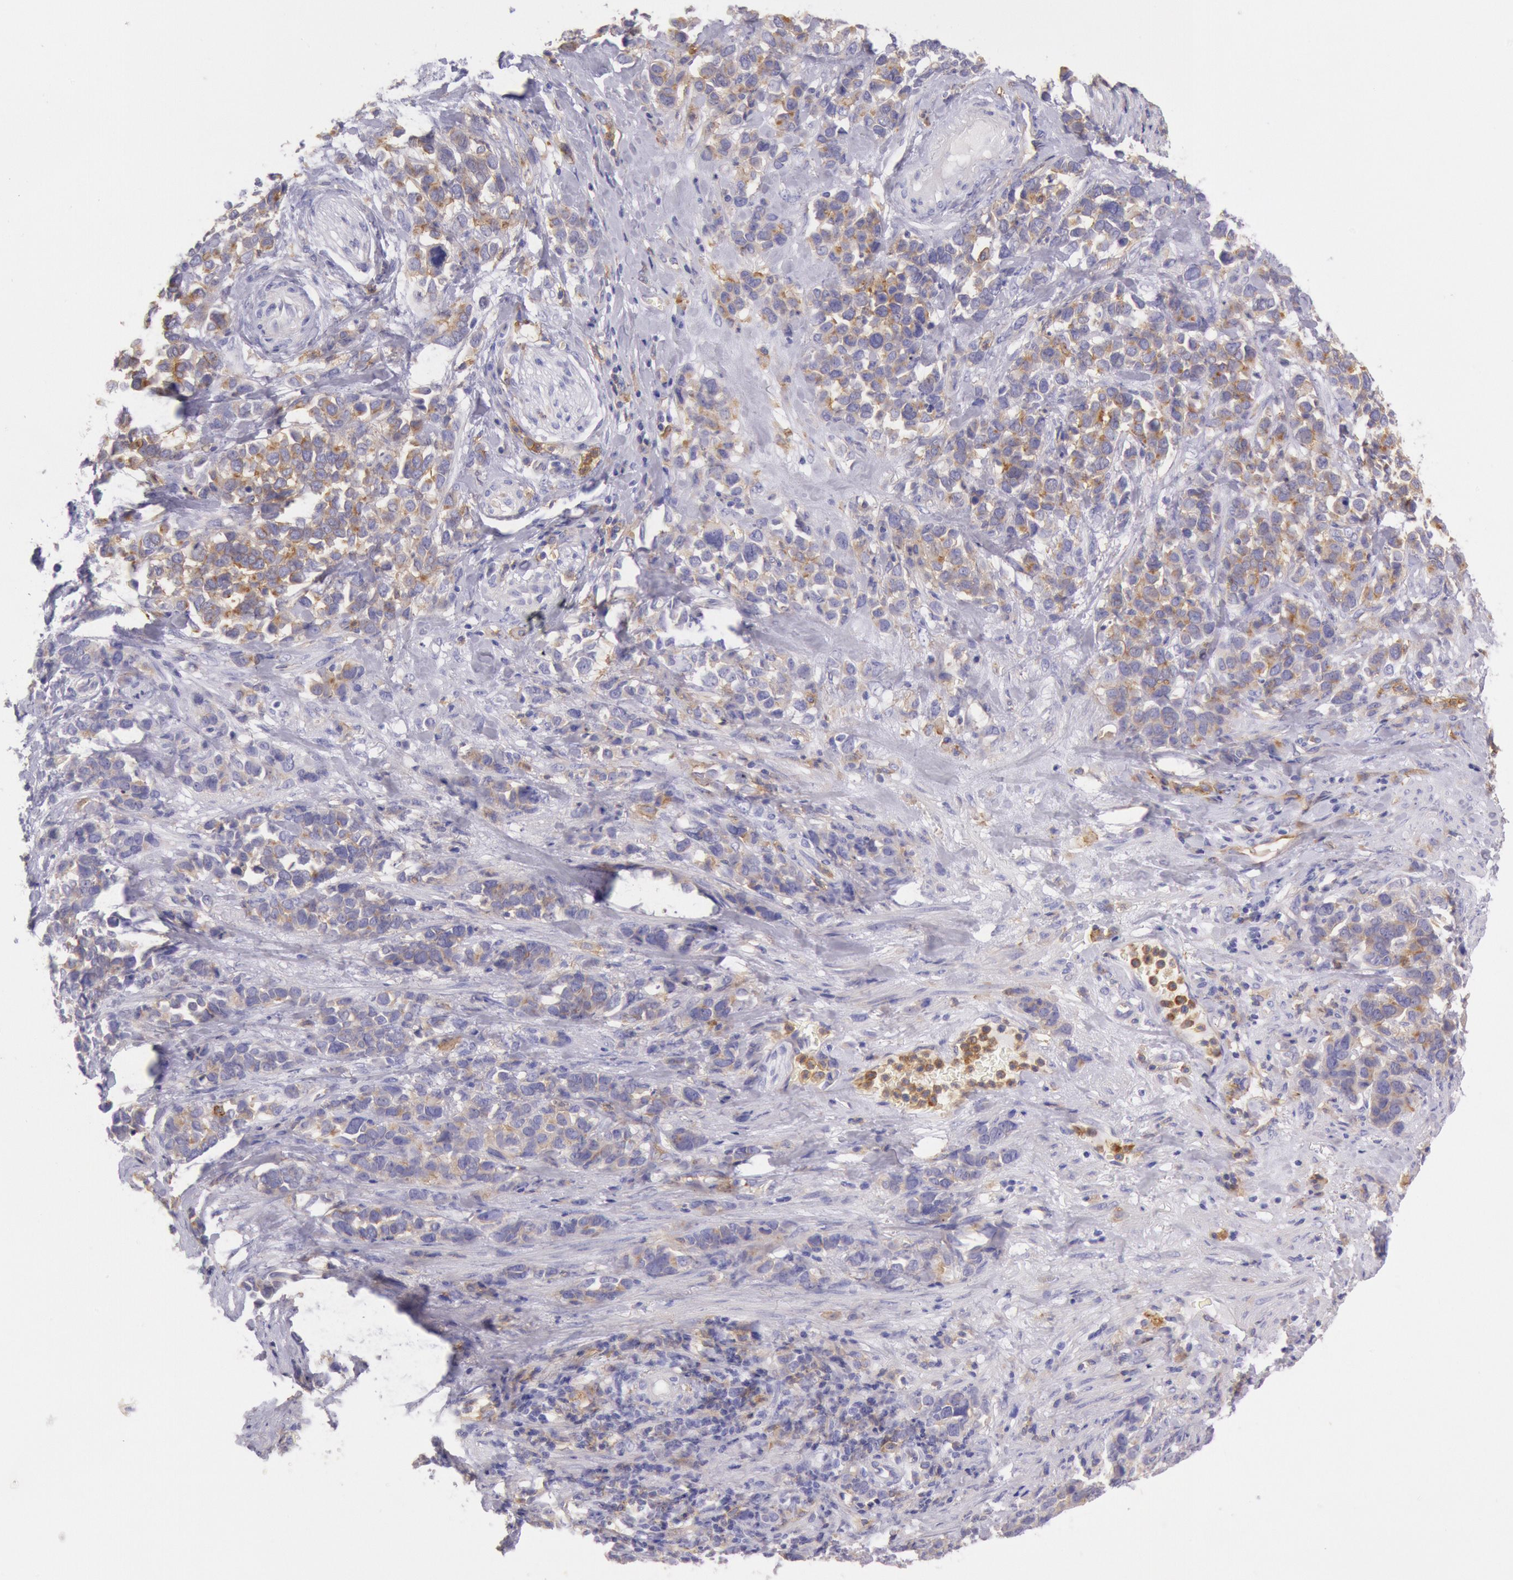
{"staining": {"intensity": "weak", "quantity": "25%-75%", "location": "cytoplasmic/membranous"}, "tissue": "stomach cancer", "cell_type": "Tumor cells", "image_type": "cancer", "snomed": [{"axis": "morphology", "description": "Adenocarcinoma, NOS"}, {"axis": "topography", "description": "Stomach, upper"}], "caption": "Immunohistochemistry micrograph of stomach adenocarcinoma stained for a protein (brown), which reveals low levels of weak cytoplasmic/membranous positivity in about 25%-75% of tumor cells.", "gene": "LYN", "patient": {"sex": "male", "age": 71}}